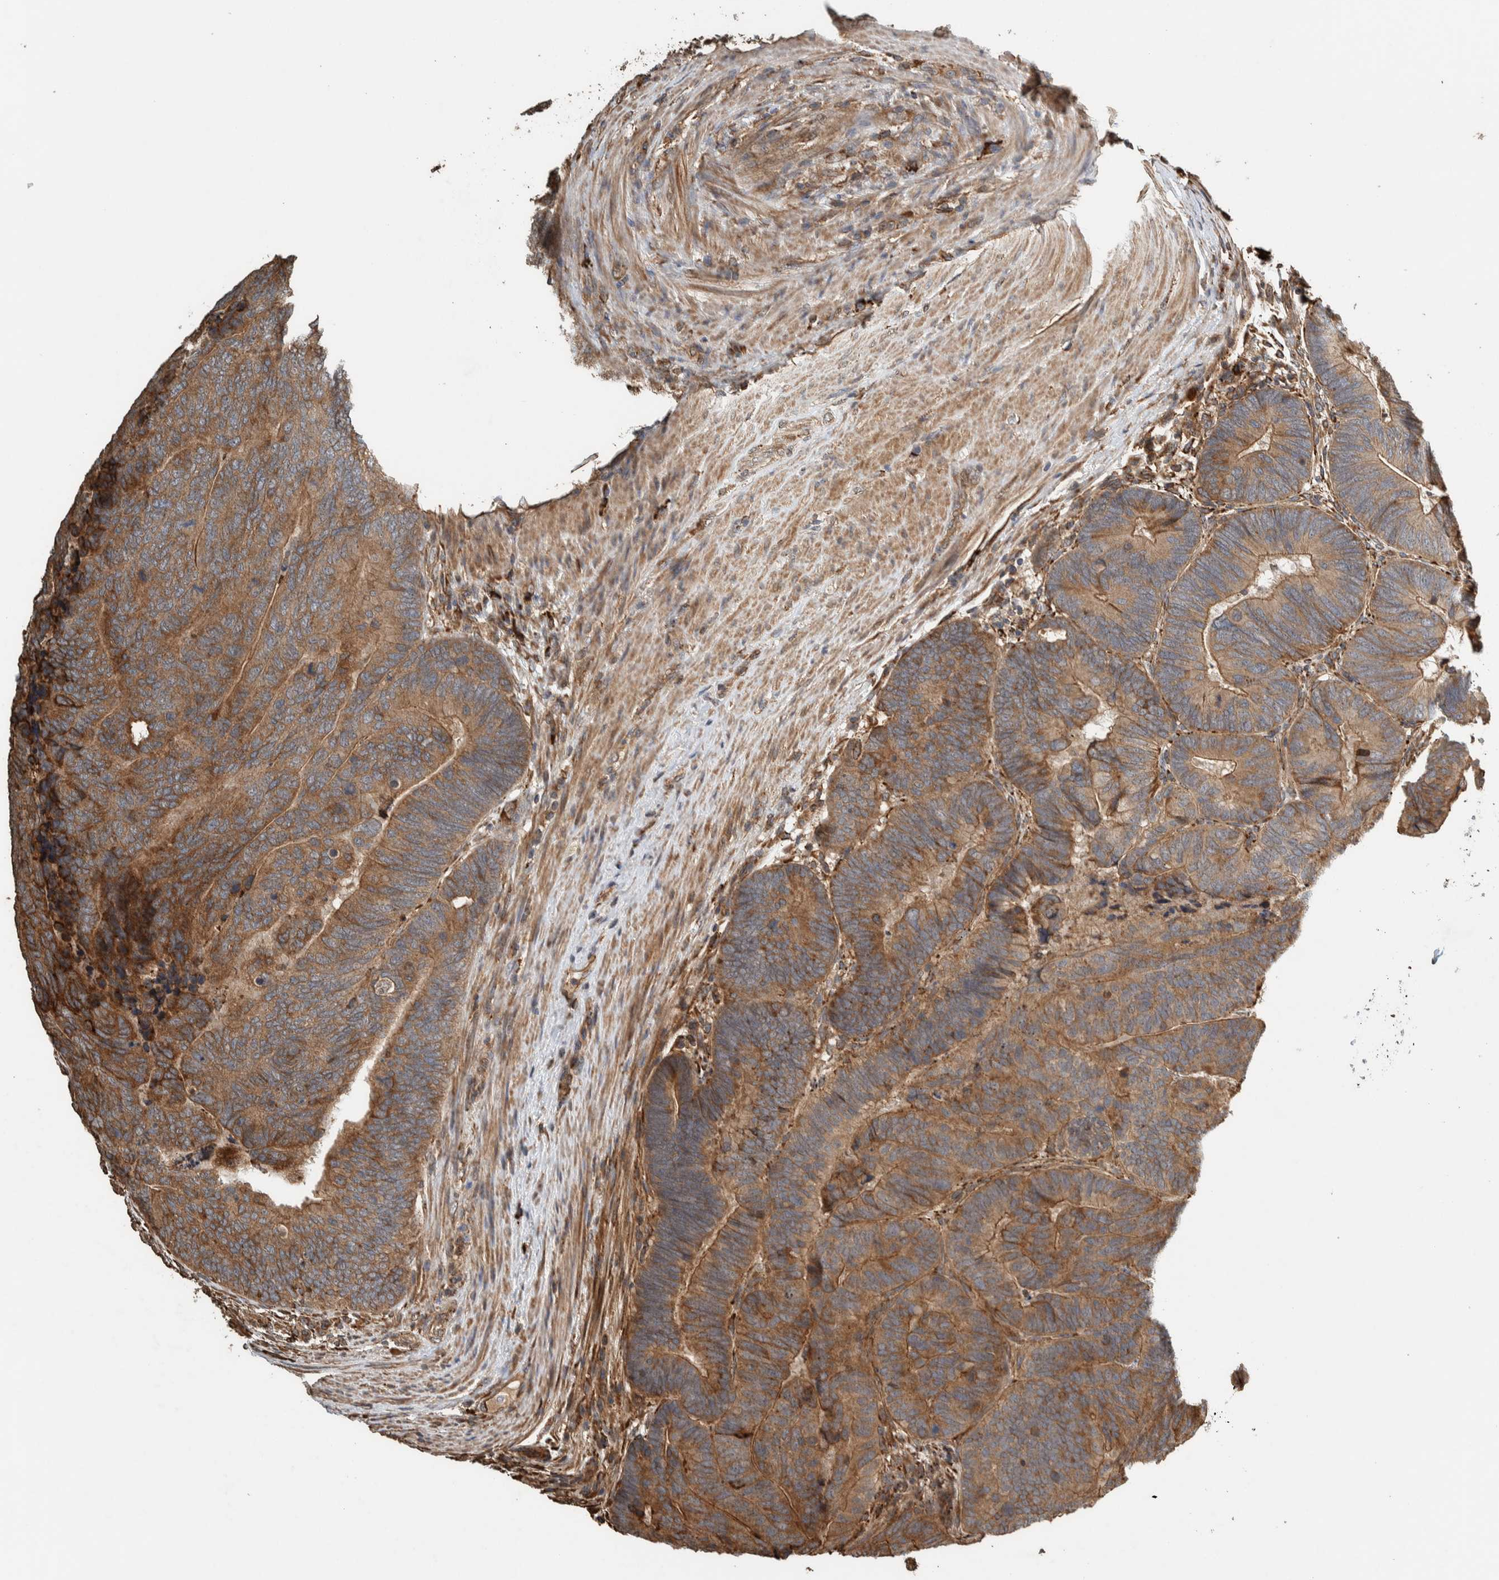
{"staining": {"intensity": "moderate", "quantity": ">75%", "location": "cytoplasmic/membranous"}, "tissue": "colorectal cancer", "cell_type": "Tumor cells", "image_type": "cancer", "snomed": [{"axis": "morphology", "description": "Adenocarcinoma, NOS"}, {"axis": "topography", "description": "Colon"}], "caption": "A photomicrograph showing moderate cytoplasmic/membranous expression in approximately >75% of tumor cells in colorectal adenocarcinoma, as visualized by brown immunohistochemical staining.", "gene": "PLA2G3", "patient": {"sex": "female", "age": 67}}